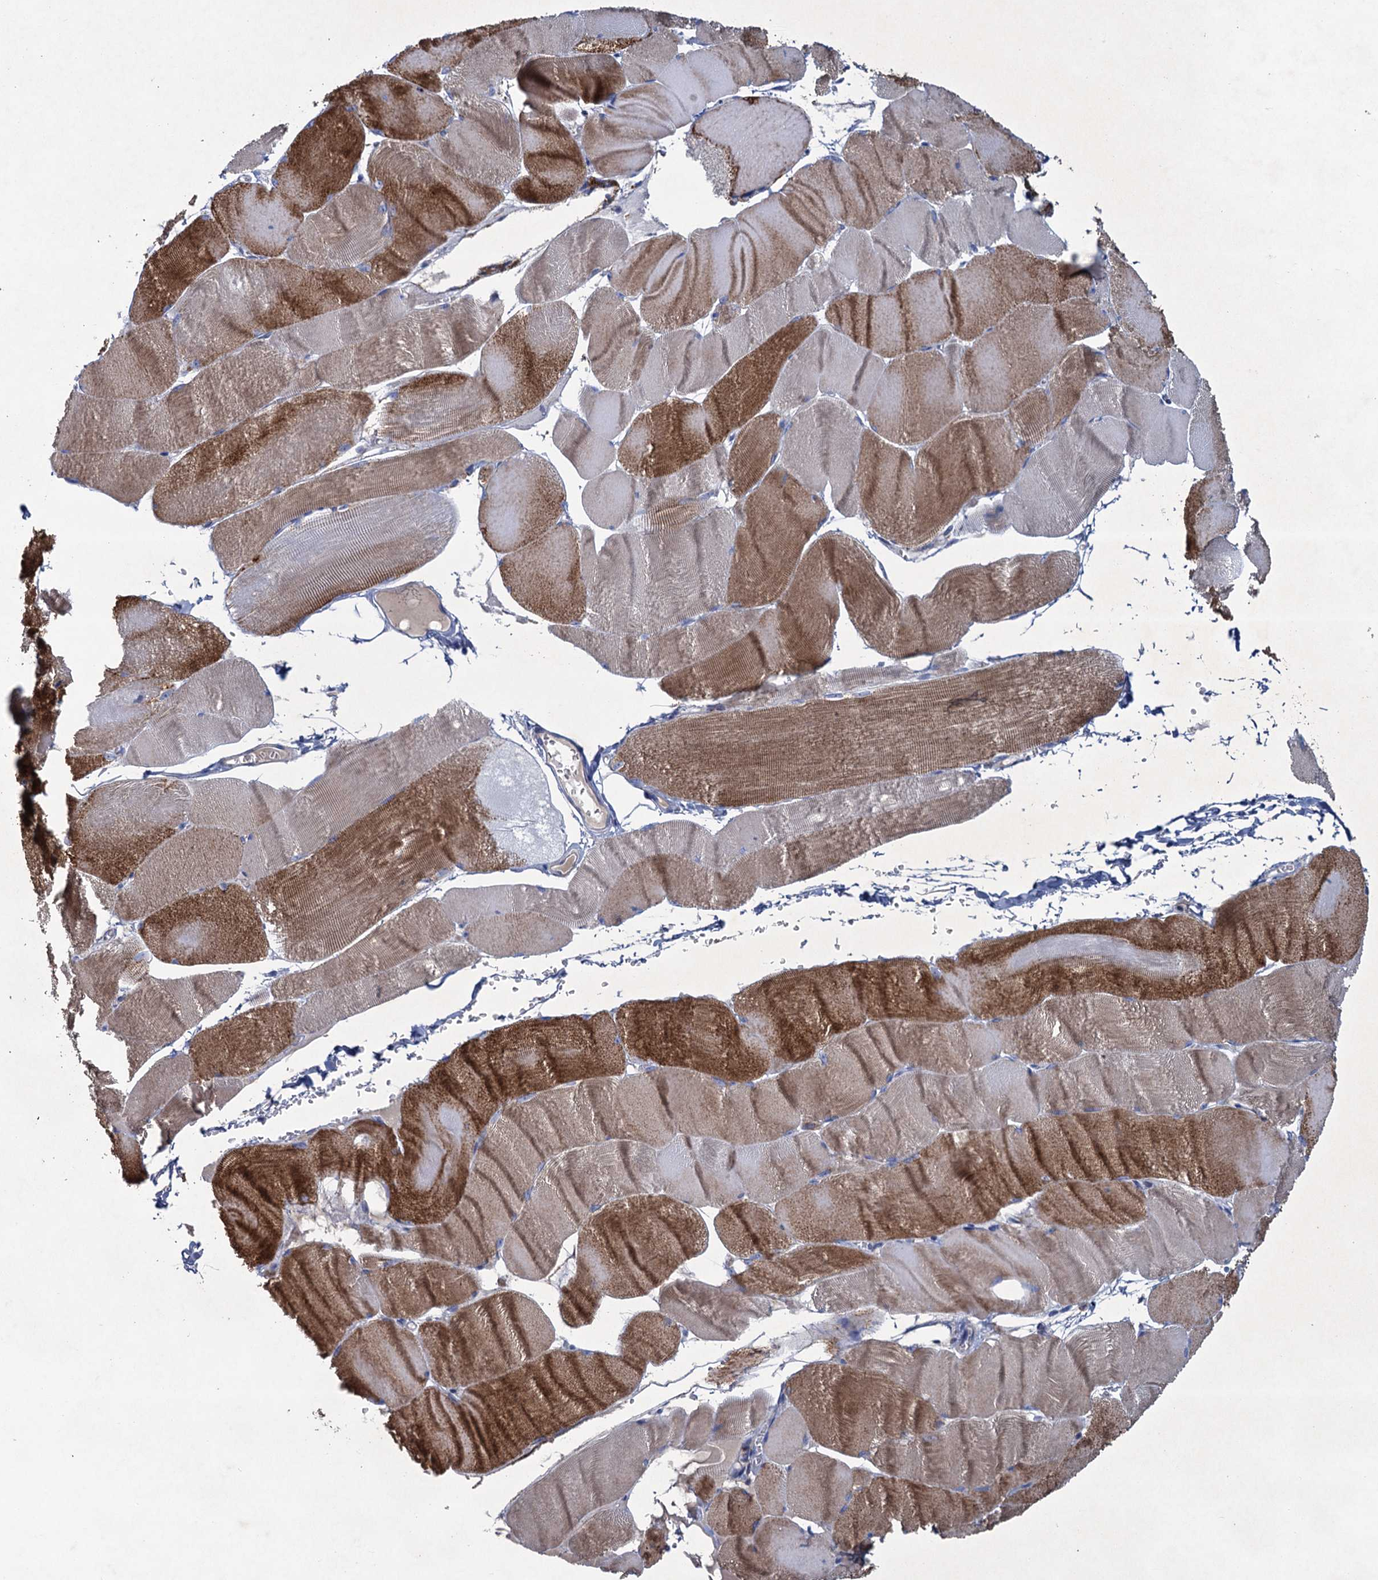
{"staining": {"intensity": "strong", "quantity": "25%-75%", "location": "cytoplasmic/membranous"}, "tissue": "skeletal muscle", "cell_type": "Myocytes", "image_type": "normal", "snomed": [{"axis": "morphology", "description": "Normal tissue, NOS"}, {"axis": "morphology", "description": "Basal cell carcinoma"}, {"axis": "topography", "description": "Skeletal muscle"}], "caption": "The histopathology image displays immunohistochemical staining of benign skeletal muscle. There is strong cytoplasmic/membranous positivity is seen in approximately 25%-75% of myocytes.", "gene": "GTPBP3", "patient": {"sex": "female", "age": 64}}